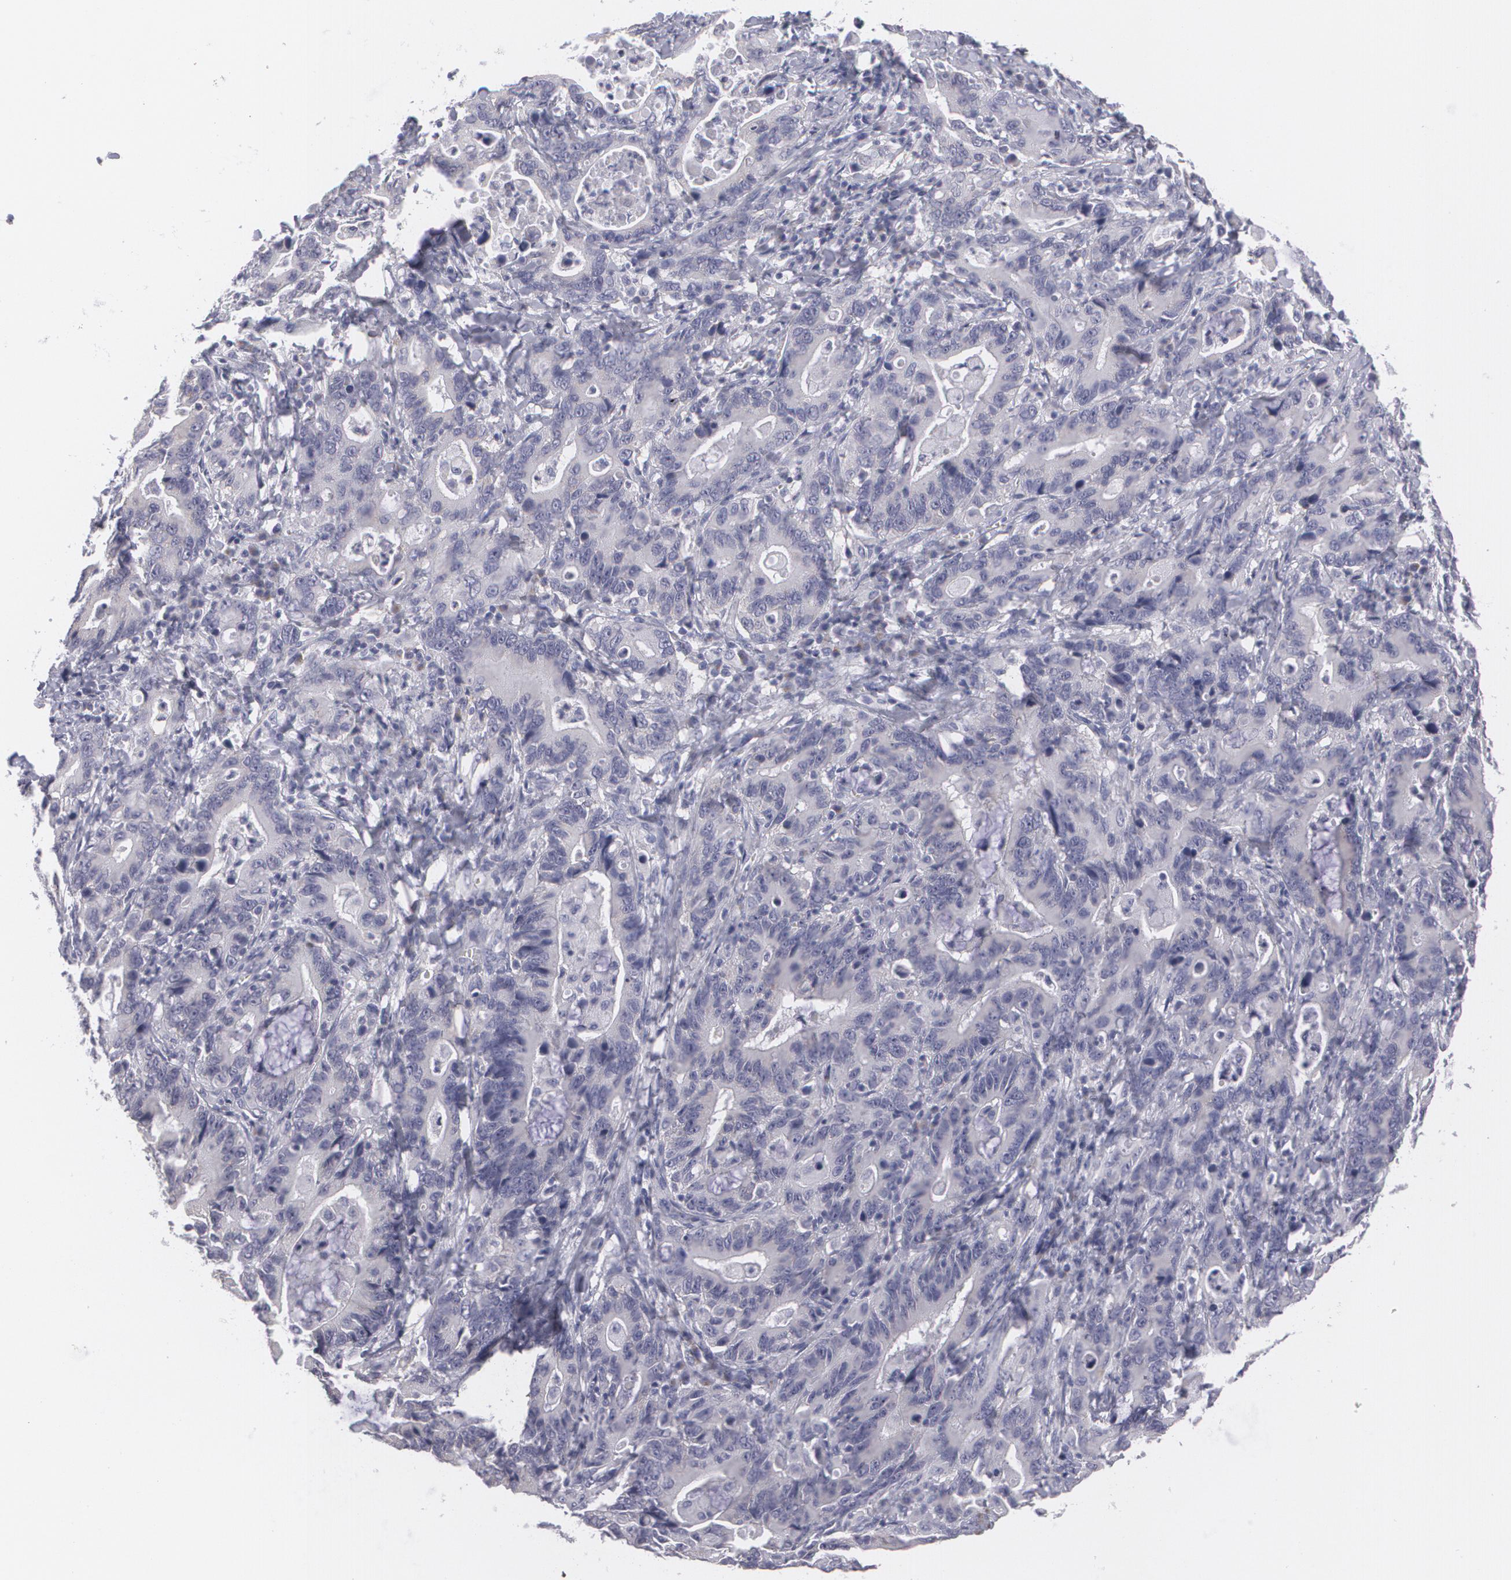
{"staining": {"intensity": "negative", "quantity": "none", "location": "none"}, "tissue": "stomach cancer", "cell_type": "Tumor cells", "image_type": "cancer", "snomed": [{"axis": "morphology", "description": "Adenocarcinoma, NOS"}, {"axis": "topography", "description": "Stomach, upper"}], "caption": "The immunohistochemistry photomicrograph has no significant staining in tumor cells of stomach adenocarcinoma tissue.", "gene": "MBNL3", "patient": {"sex": "male", "age": 63}}